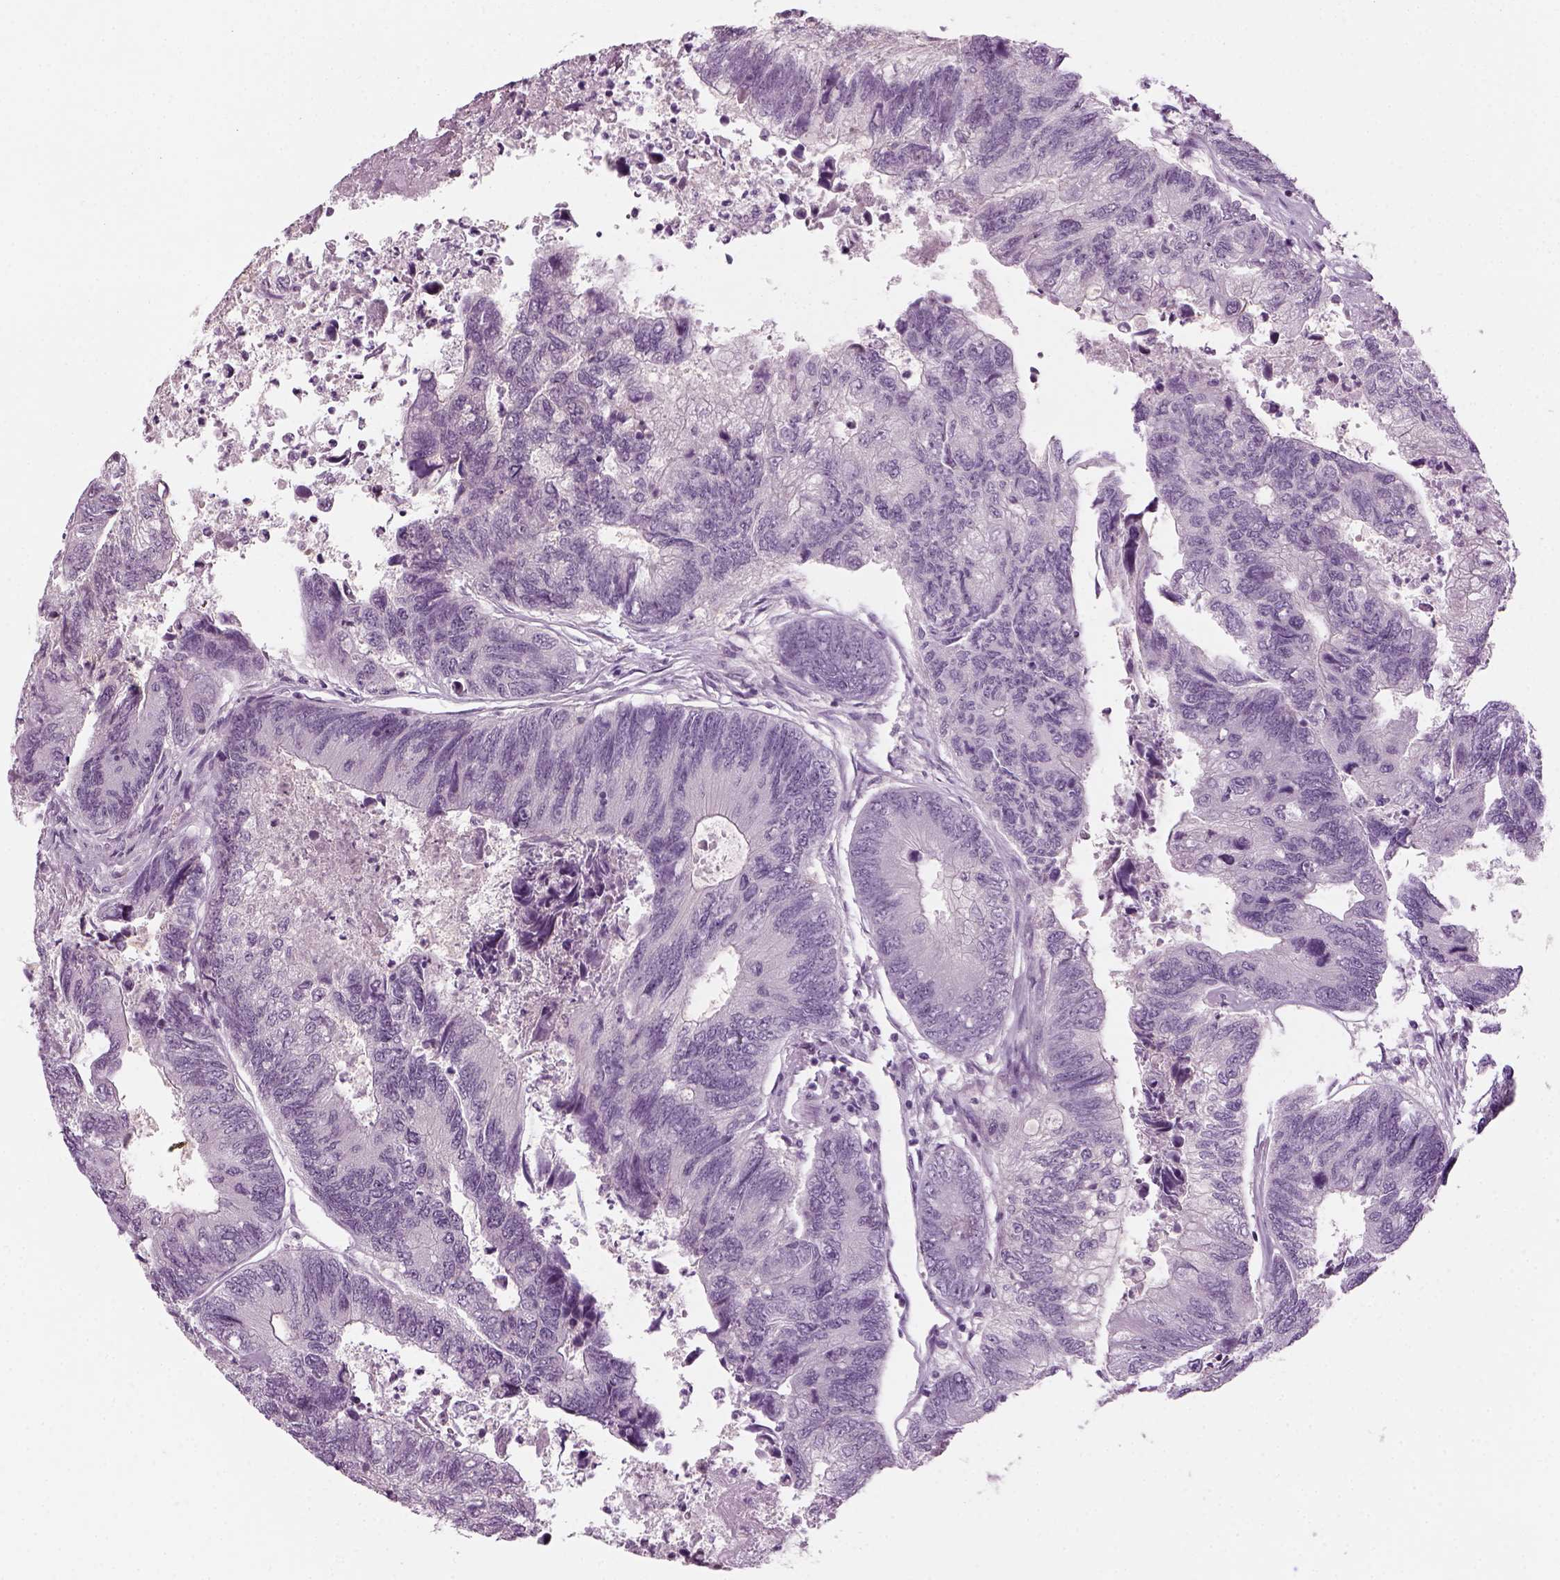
{"staining": {"intensity": "negative", "quantity": "none", "location": "none"}, "tissue": "colorectal cancer", "cell_type": "Tumor cells", "image_type": "cancer", "snomed": [{"axis": "morphology", "description": "Adenocarcinoma, NOS"}, {"axis": "topography", "description": "Colon"}], "caption": "IHC of human colorectal cancer (adenocarcinoma) displays no expression in tumor cells.", "gene": "KRT75", "patient": {"sex": "female", "age": 67}}